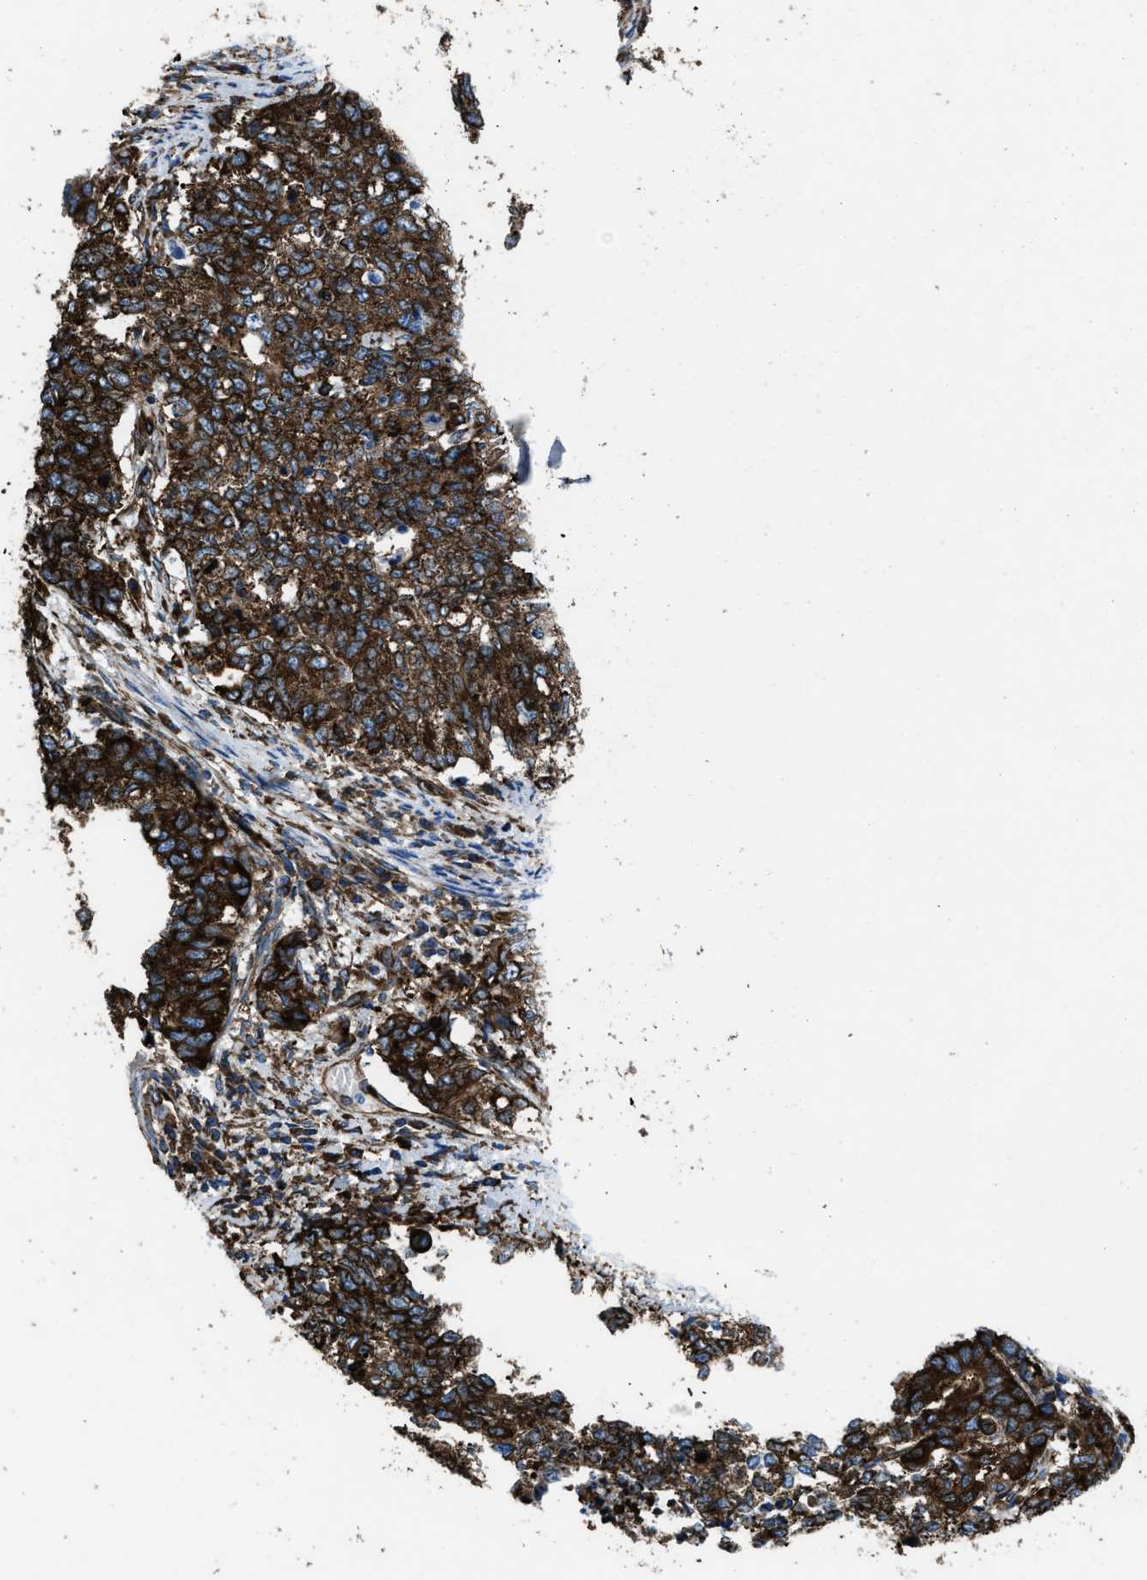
{"staining": {"intensity": "strong", "quantity": ">75%", "location": "cytoplasmic/membranous"}, "tissue": "cervical cancer", "cell_type": "Tumor cells", "image_type": "cancer", "snomed": [{"axis": "morphology", "description": "Squamous cell carcinoma, NOS"}, {"axis": "topography", "description": "Cervix"}], "caption": "Protein staining of cervical cancer (squamous cell carcinoma) tissue exhibits strong cytoplasmic/membranous staining in approximately >75% of tumor cells.", "gene": "CAPRIN1", "patient": {"sex": "female", "age": 63}}